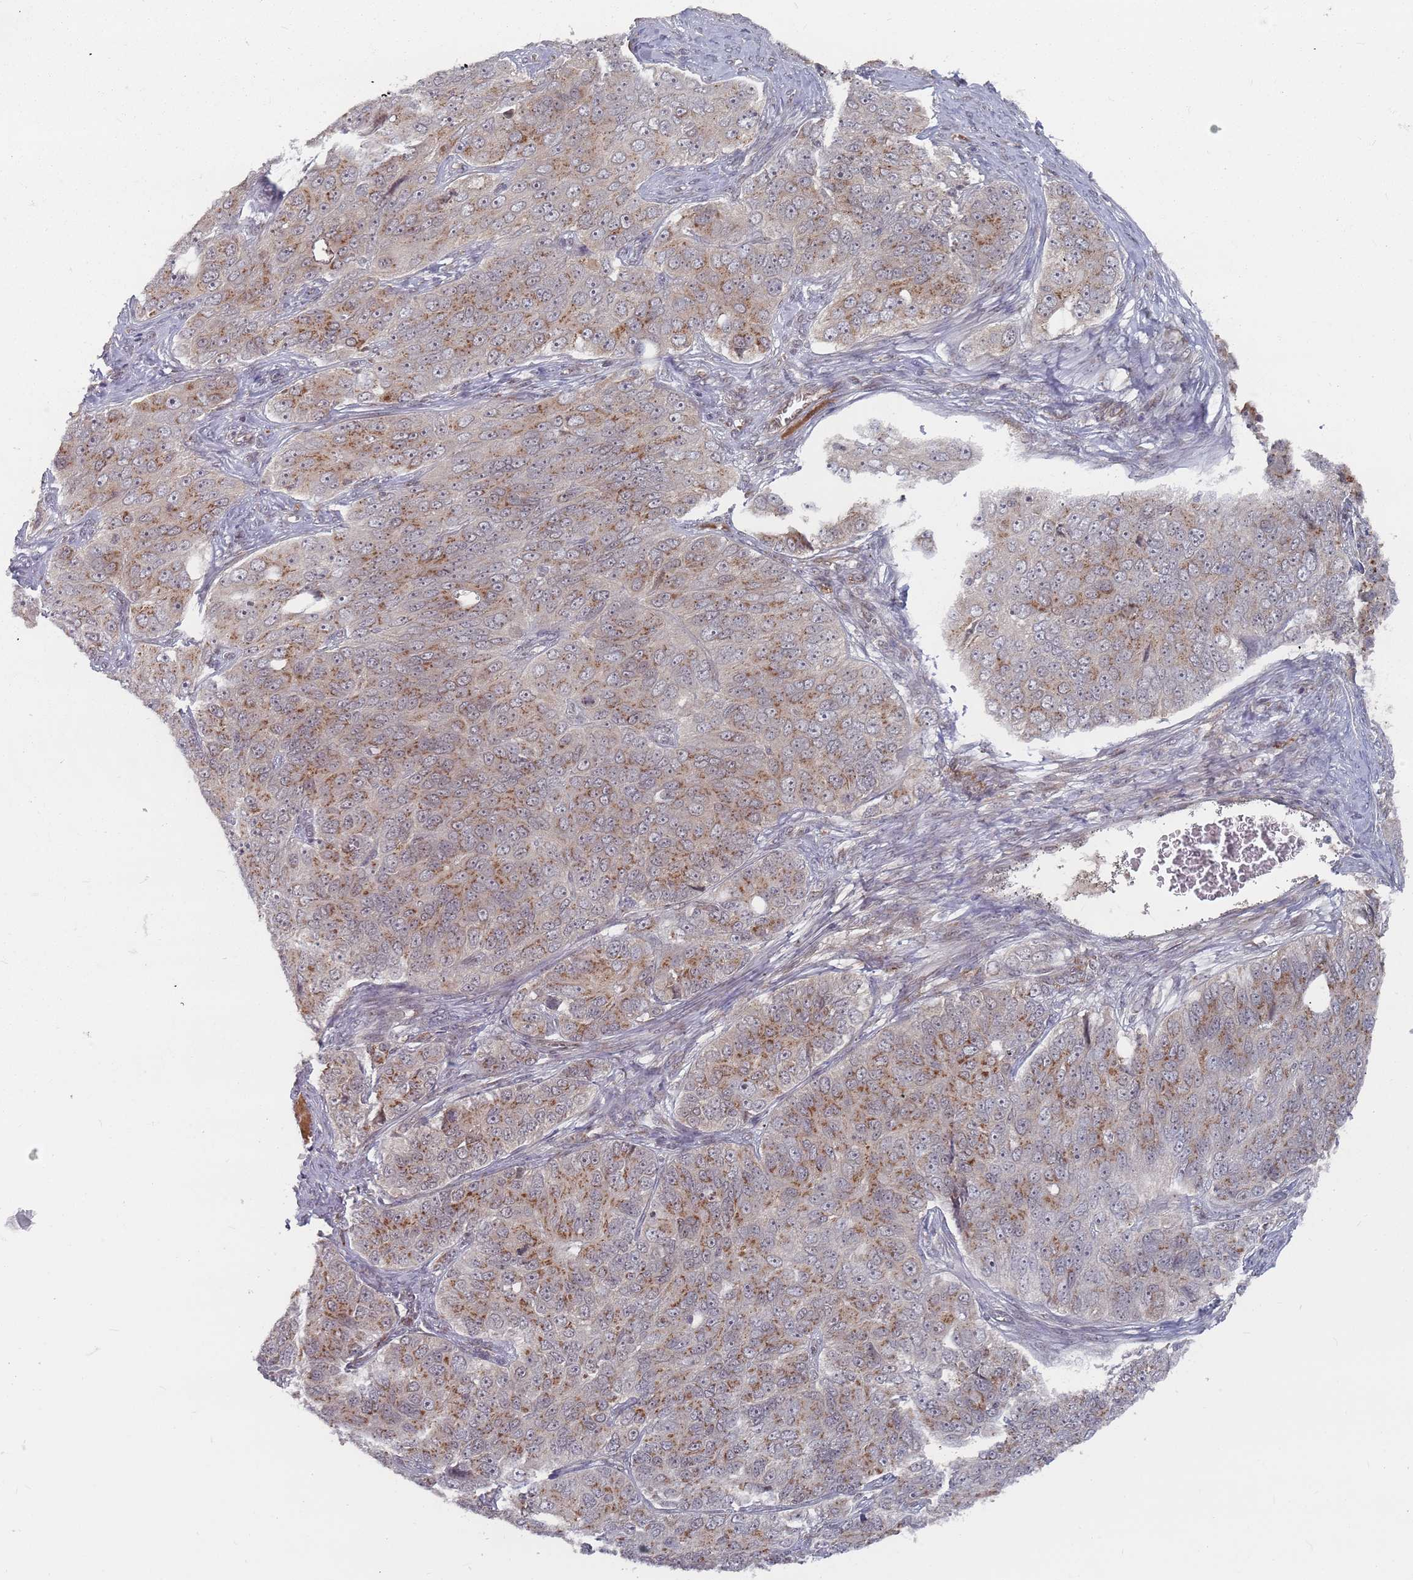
{"staining": {"intensity": "moderate", "quantity": "25%-75%", "location": "cytoplasmic/membranous"}, "tissue": "ovarian cancer", "cell_type": "Tumor cells", "image_type": "cancer", "snomed": [{"axis": "morphology", "description": "Carcinoma, endometroid"}, {"axis": "topography", "description": "Ovary"}], "caption": "This micrograph demonstrates ovarian cancer (endometroid carcinoma) stained with immunohistochemistry (IHC) to label a protein in brown. The cytoplasmic/membranous of tumor cells show moderate positivity for the protein. Nuclei are counter-stained blue.", "gene": "FMO4", "patient": {"sex": "female", "age": 51}}